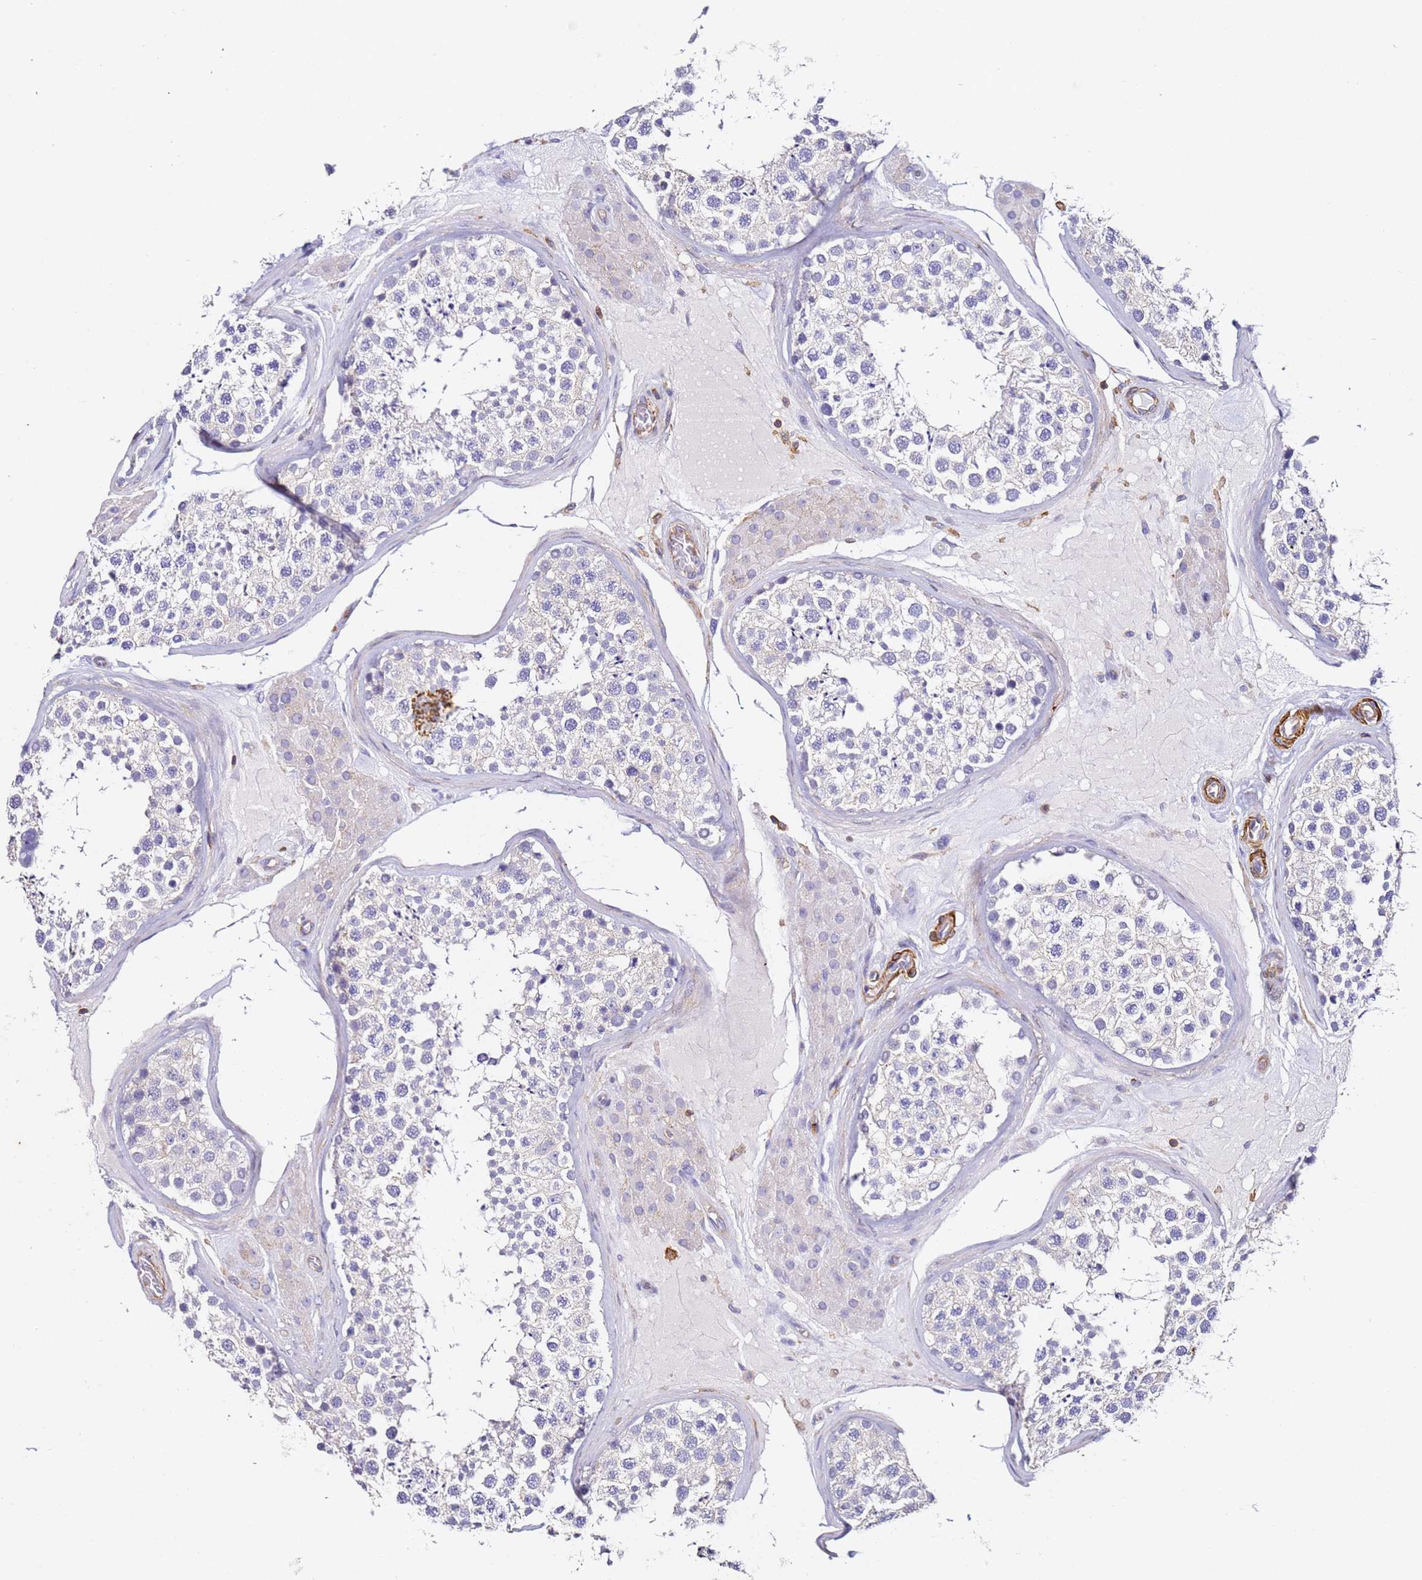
{"staining": {"intensity": "negative", "quantity": "none", "location": "none"}, "tissue": "testis", "cell_type": "Cells in seminiferous ducts", "image_type": "normal", "snomed": [{"axis": "morphology", "description": "Normal tissue, NOS"}, {"axis": "topography", "description": "Testis"}], "caption": "DAB immunohistochemical staining of benign testis exhibits no significant positivity in cells in seminiferous ducts.", "gene": "ZNF671", "patient": {"sex": "male", "age": 46}}